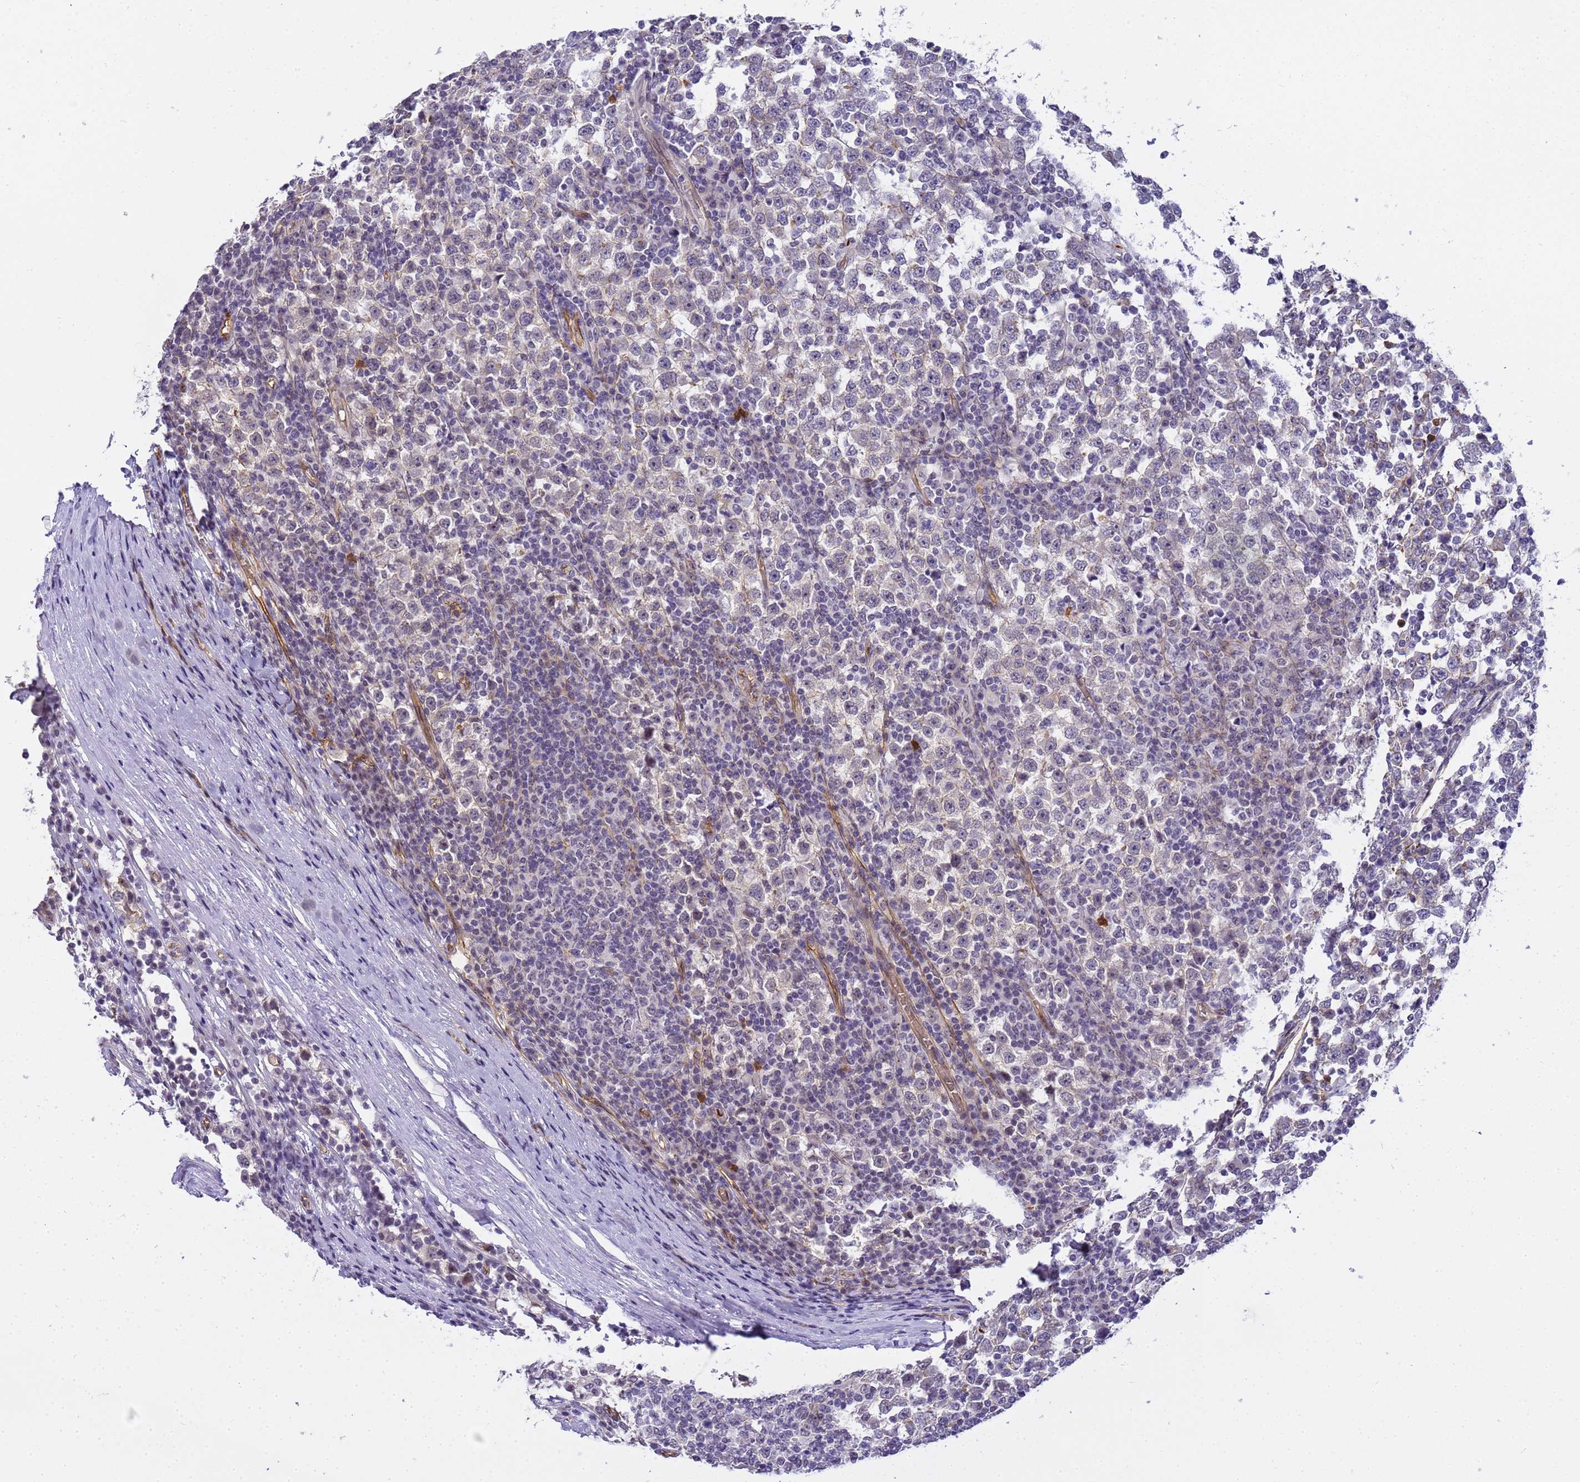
{"staining": {"intensity": "negative", "quantity": "none", "location": "none"}, "tissue": "testis cancer", "cell_type": "Tumor cells", "image_type": "cancer", "snomed": [{"axis": "morphology", "description": "Seminoma, NOS"}, {"axis": "topography", "description": "Testis"}], "caption": "This micrograph is of testis cancer stained with immunohistochemistry (IHC) to label a protein in brown with the nuclei are counter-stained blue. There is no expression in tumor cells.", "gene": "GON4L", "patient": {"sex": "male", "age": 65}}